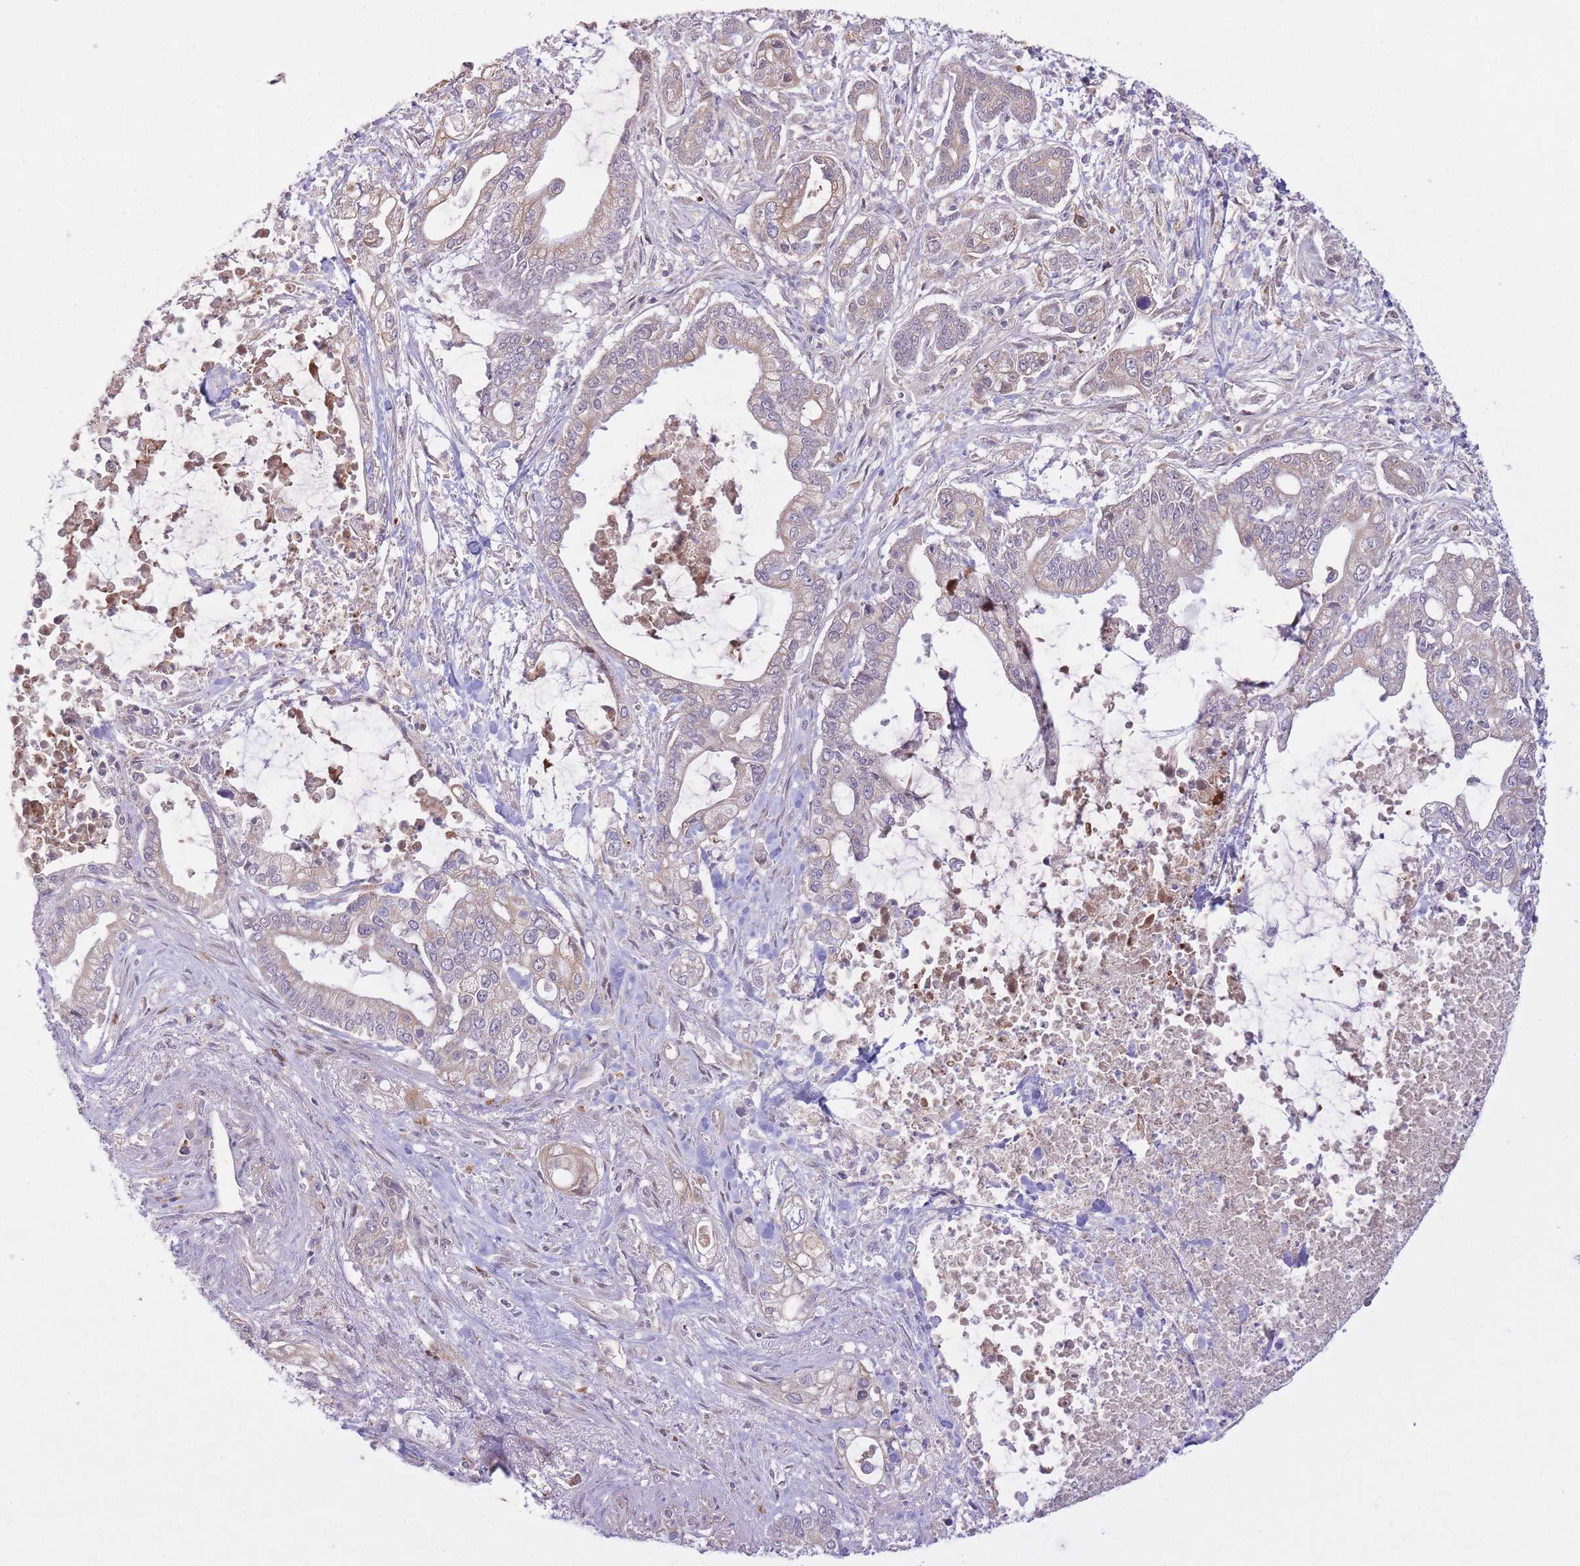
{"staining": {"intensity": "weak", "quantity": "<25%", "location": "cytoplasmic/membranous"}, "tissue": "pancreatic cancer", "cell_type": "Tumor cells", "image_type": "cancer", "snomed": [{"axis": "morphology", "description": "Adenocarcinoma, NOS"}, {"axis": "topography", "description": "Pancreas"}], "caption": "The immunohistochemistry image has no significant positivity in tumor cells of pancreatic adenocarcinoma tissue.", "gene": "POLR3F", "patient": {"sex": "male", "age": 69}}